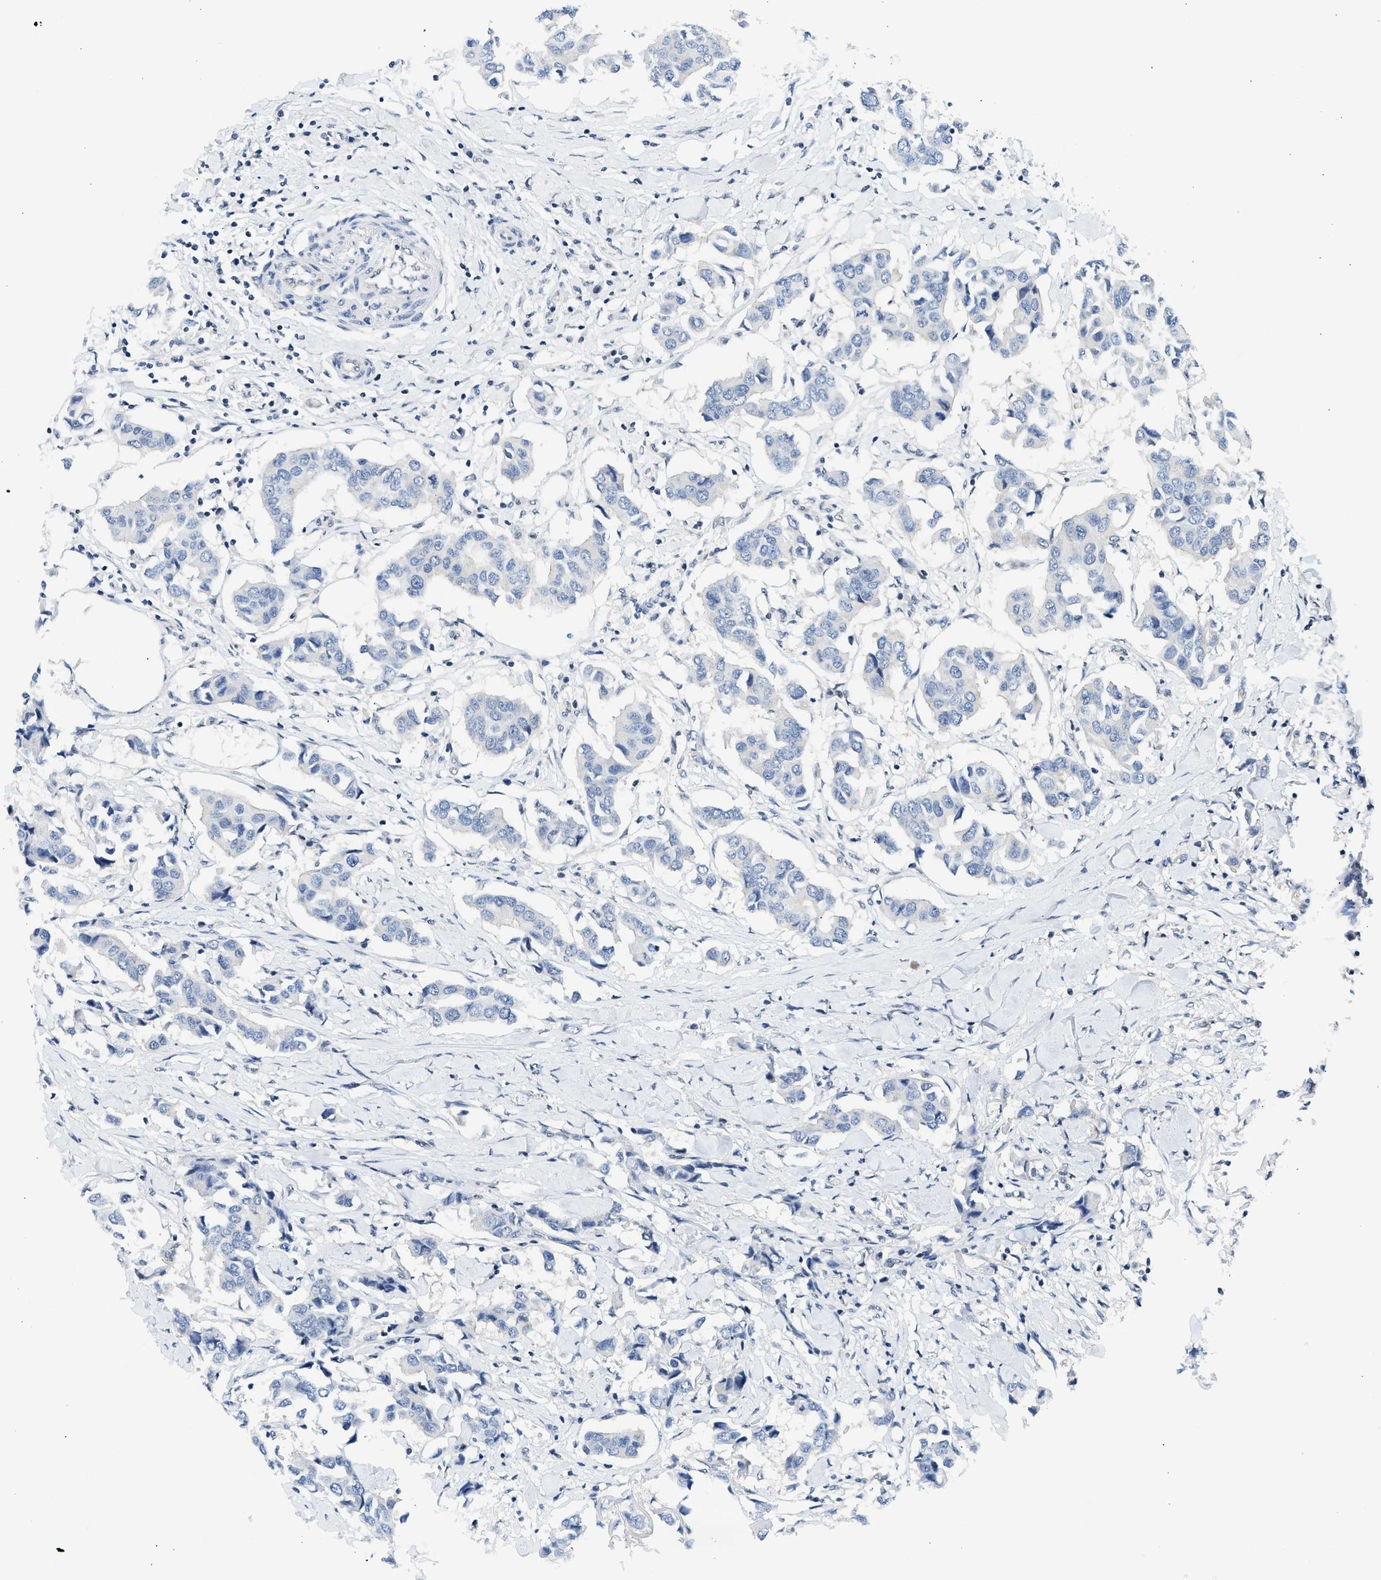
{"staining": {"intensity": "negative", "quantity": "none", "location": "none"}, "tissue": "breast cancer", "cell_type": "Tumor cells", "image_type": "cancer", "snomed": [{"axis": "morphology", "description": "Duct carcinoma"}, {"axis": "topography", "description": "Breast"}], "caption": "This is a micrograph of immunohistochemistry (IHC) staining of breast invasive ductal carcinoma, which shows no expression in tumor cells. (DAB (3,3'-diaminobenzidine) IHC with hematoxylin counter stain).", "gene": "OLIG3", "patient": {"sex": "female", "age": 80}}